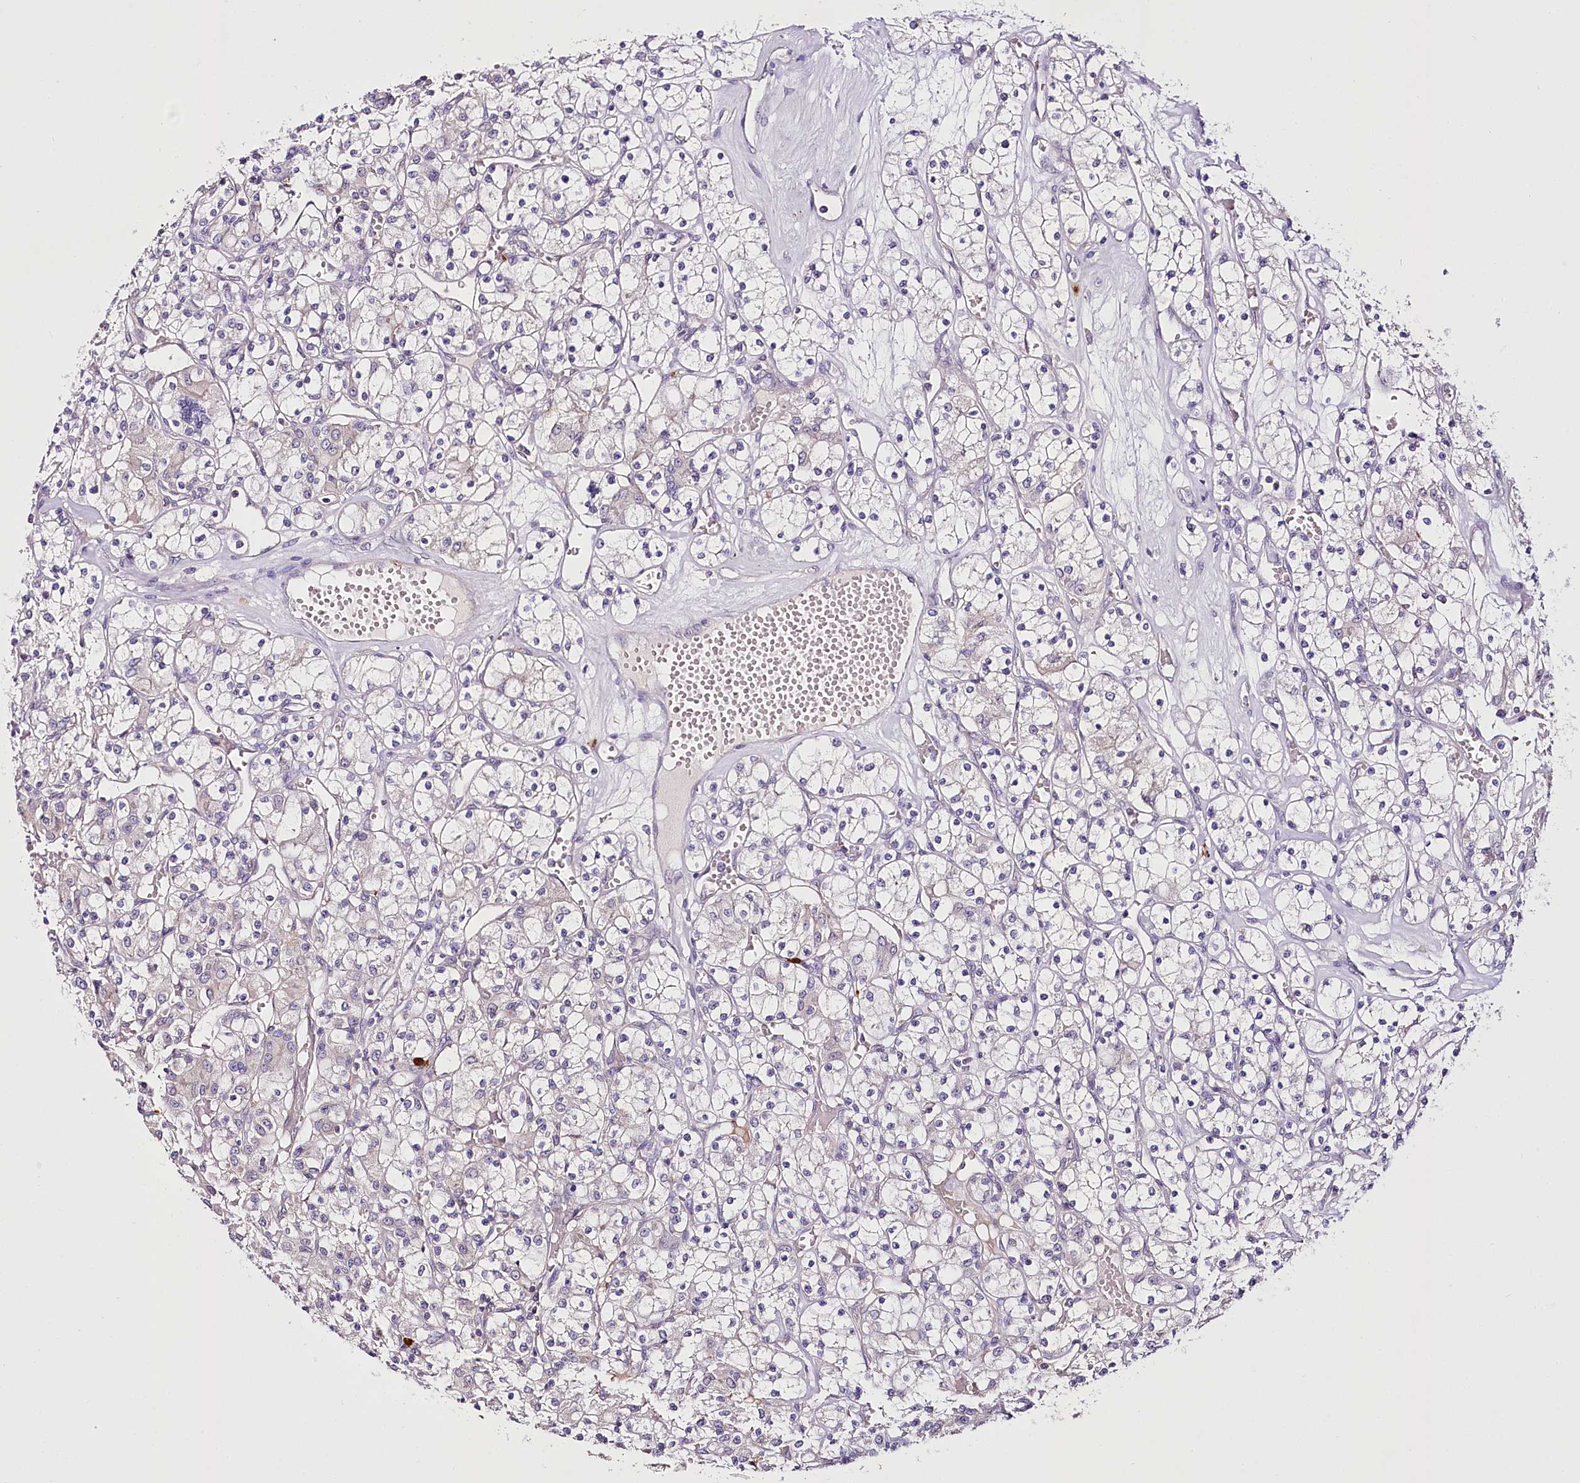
{"staining": {"intensity": "negative", "quantity": "none", "location": "none"}, "tissue": "renal cancer", "cell_type": "Tumor cells", "image_type": "cancer", "snomed": [{"axis": "morphology", "description": "Adenocarcinoma, NOS"}, {"axis": "topography", "description": "Kidney"}], "caption": "There is no significant expression in tumor cells of adenocarcinoma (renal).", "gene": "VWA5A", "patient": {"sex": "female", "age": 59}}